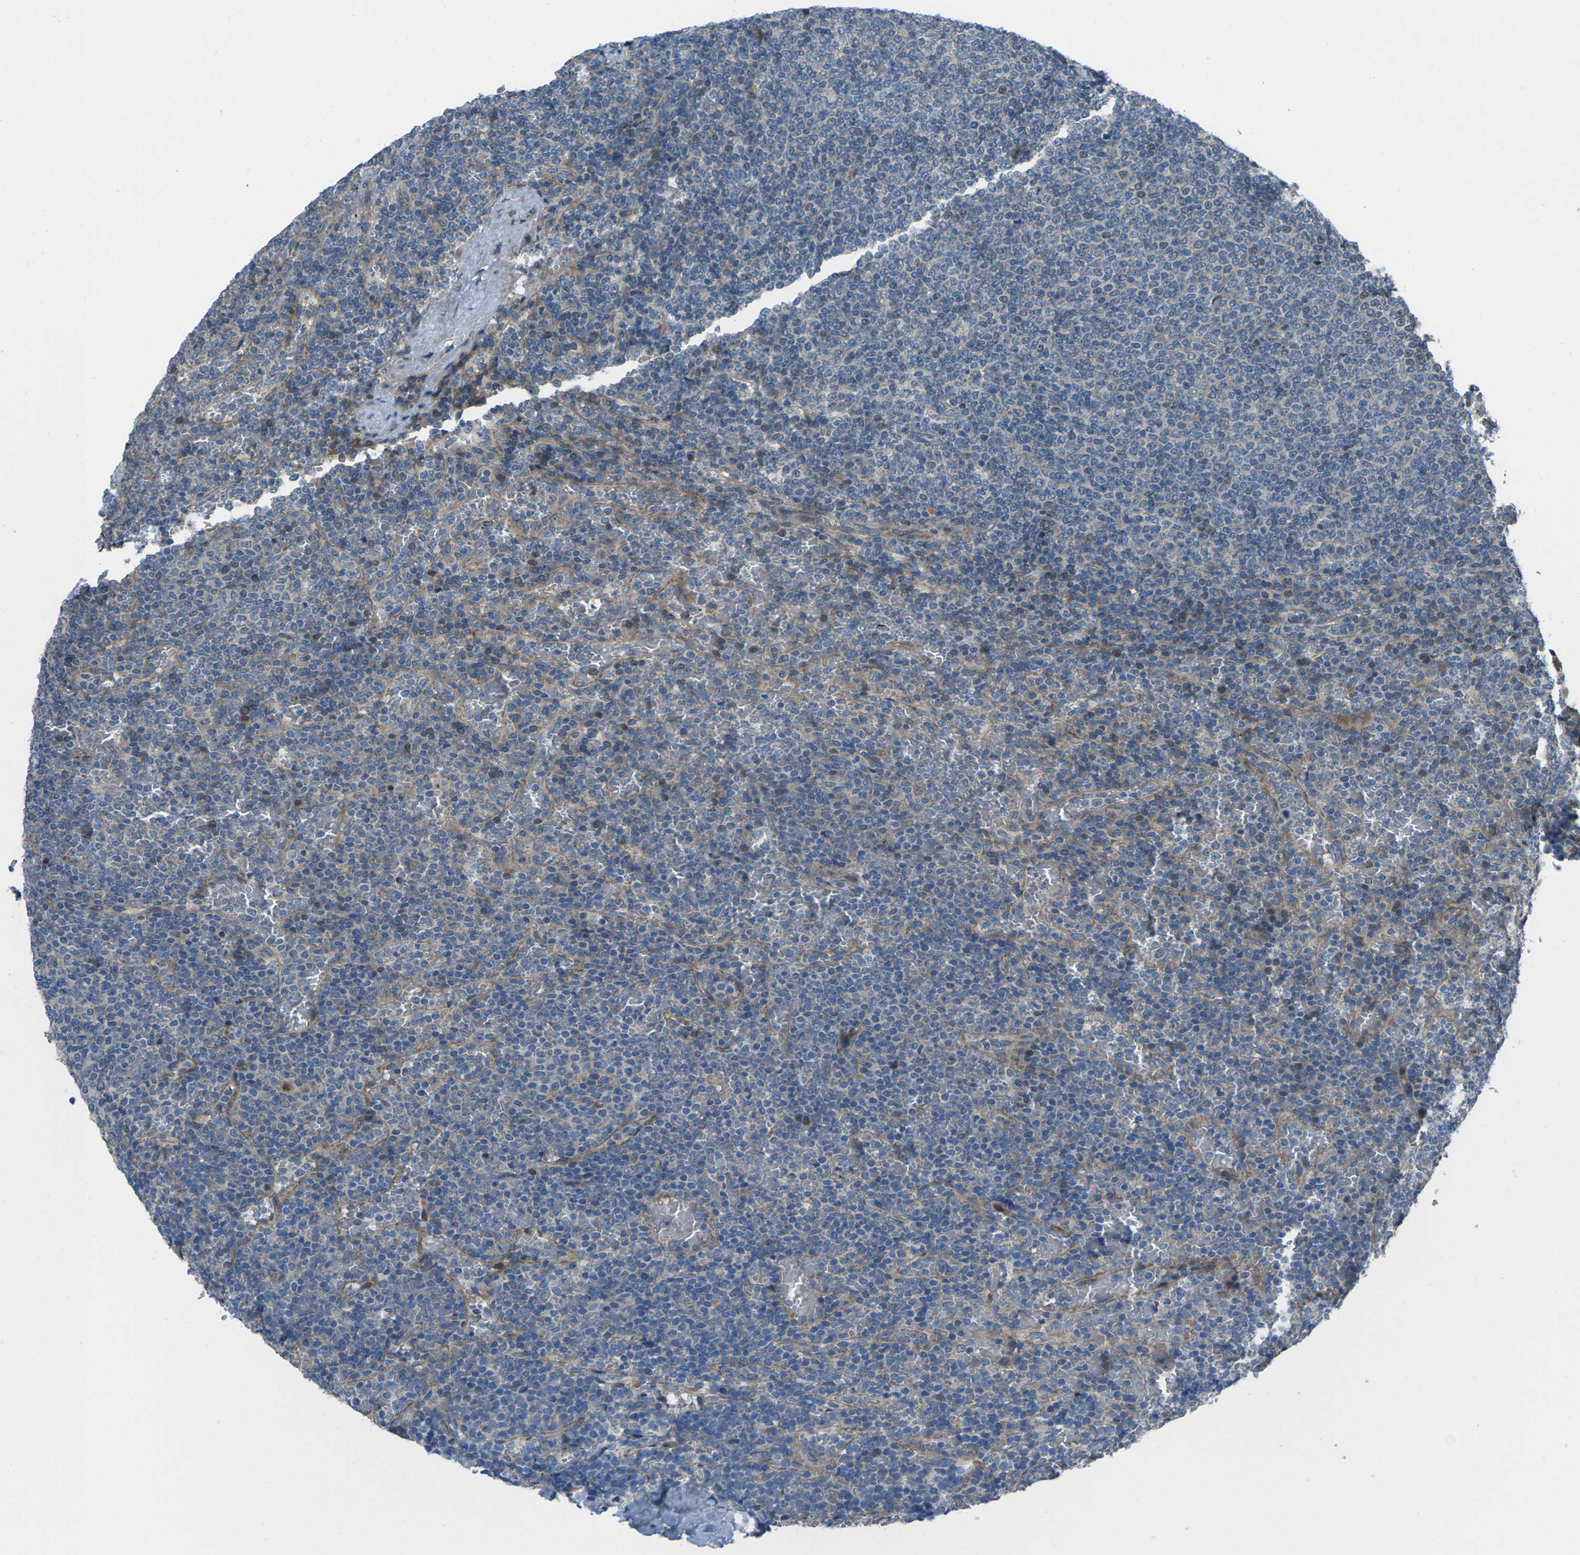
{"staining": {"intensity": "negative", "quantity": "none", "location": "none"}, "tissue": "lymphoma", "cell_type": "Tumor cells", "image_type": "cancer", "snomed": [{"axis": "morphology", "description": "Malignant lymphoma, non-Hodgkin's type, Low grade"}, {"axis": "topography", "description": "Spleen"}], "caption": "A histopathology image of human lymphoma is negative for staining in tumor cells.", "gene": "EDNRA", "patient": {"sex": "female", "age": 77}}